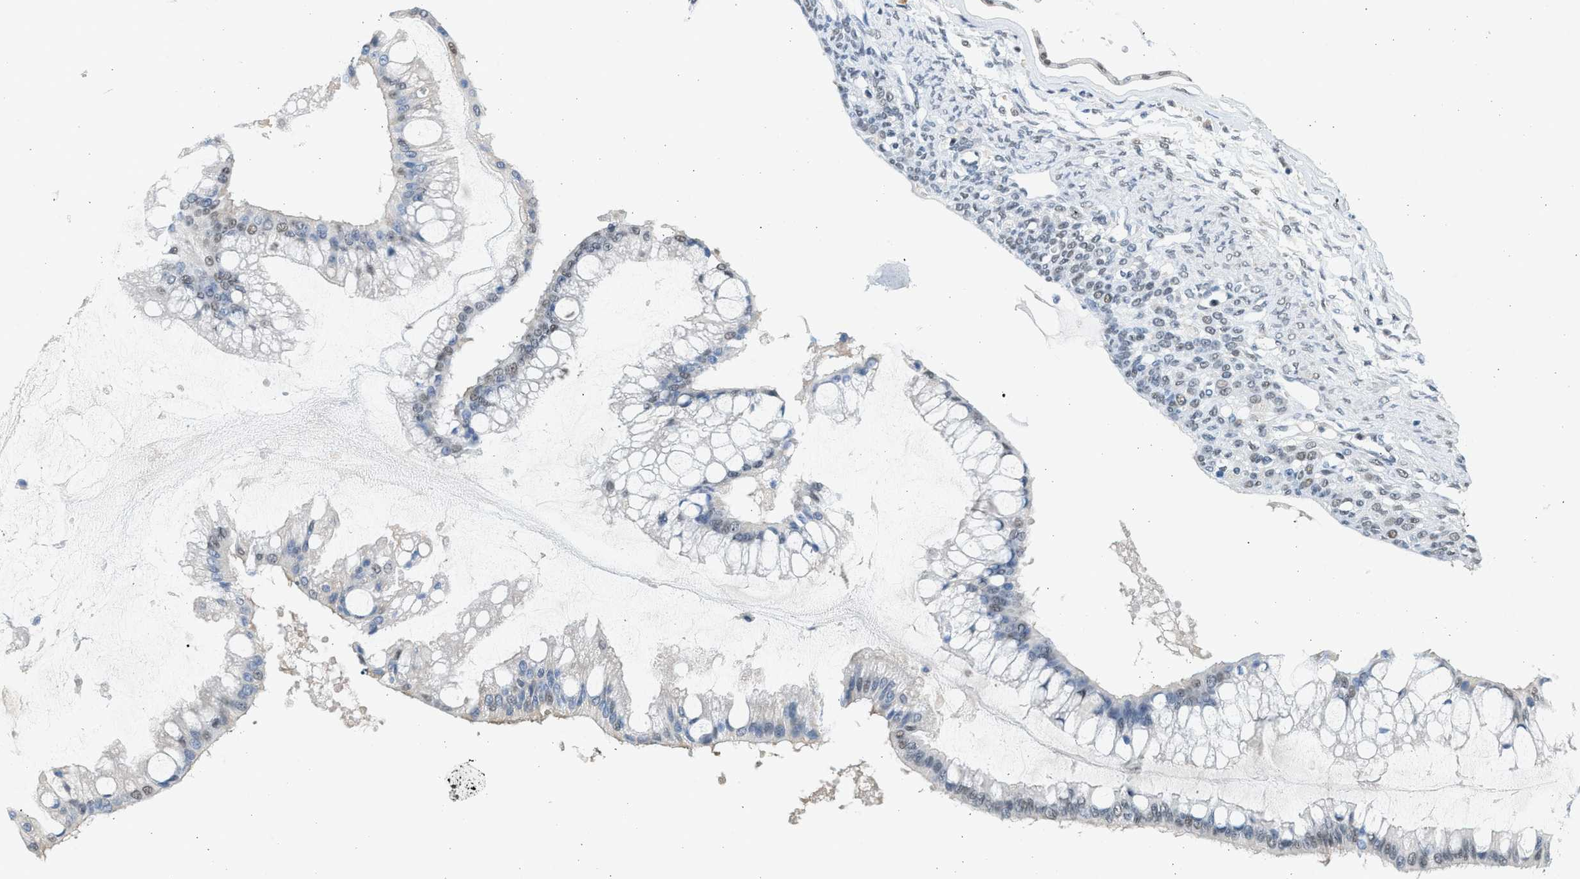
{"staining": {"intensity": "weak", "quantity": "25%-75%", "location": "nuclear"}, "tissue": "ovarian cancer", "cell_type": "Tumor cells", "image_type": "cancer", "snomed": [{"axis": "morphology", "description": "Cystadenocarcinoma, mucinous, NOS"}, {"axis": "topography", "description": "Ovary"}], "caption": "Immunohistochemistry histopathology image of neoplastic tissue: human ovarian cancer (mucinous cystadenocarcinoma) stained using immunohistochemistry exhibits low levels of weak protein expression localized specifically in the nuclear of tumor cells, appearing as a nuclear brown color.", "gene": "HIPK1", "patient": {"sex": "female", "age": 73}}